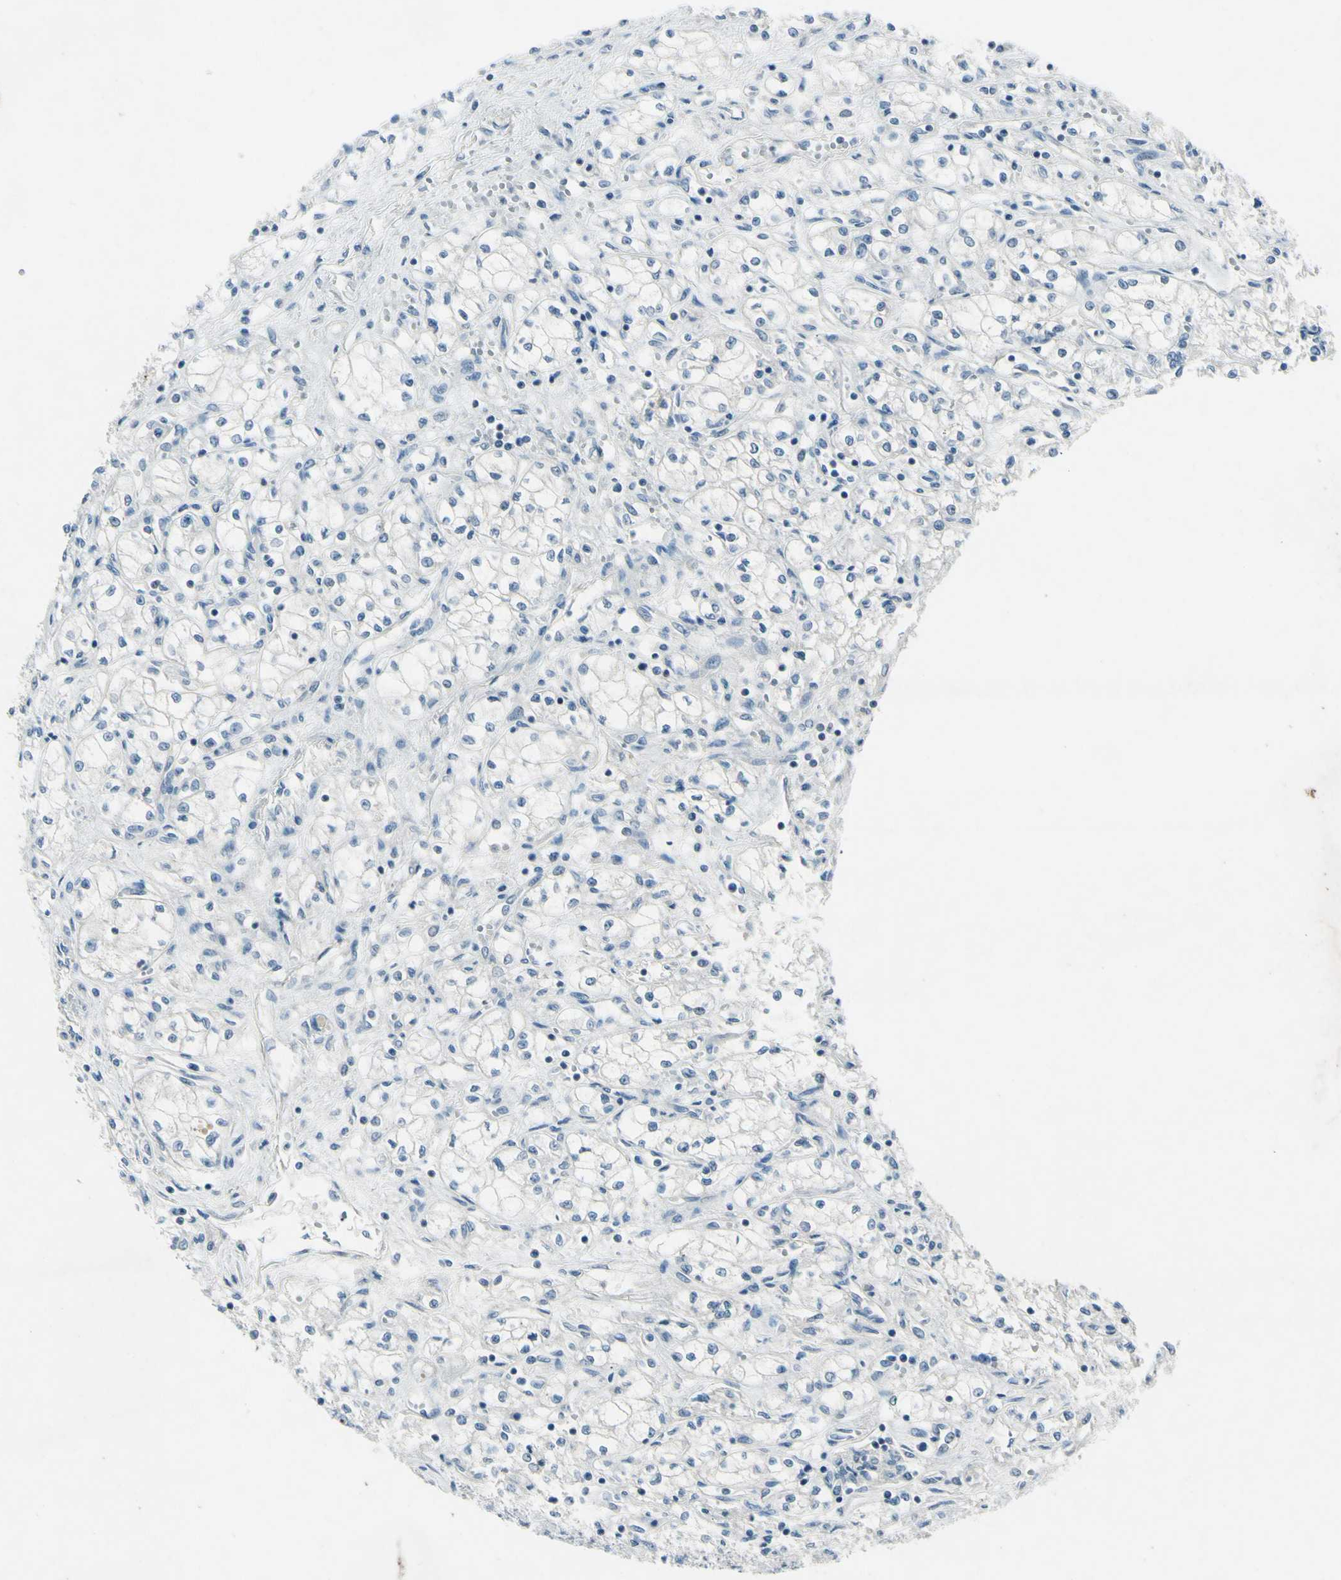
{"staining": {"intensity": "negative", "quantity": "none", "location": "none"}, "tissue": "renal cancer", "cell_type": "Tumor cells", "image_type": "cancer", "snomed": [{"axis": "morphology", "description": "Normal tissue, NOS"}, {"axis": "morphology", "description": "Adenocarcinoma, NOS"}, {"axis": "topography", "description": "Kidney"}], "caption": "Immunohistochemistry (IHC) of renal cancer reveals no staining in tumor cells. (DAB (3,3'-diaminobenzidine) immunohistochemistry (IHC) visualized using brightfield microscopy, high magnification).", "gene": "SNAP91", "patient": {"sex": "male", "age": 59}}